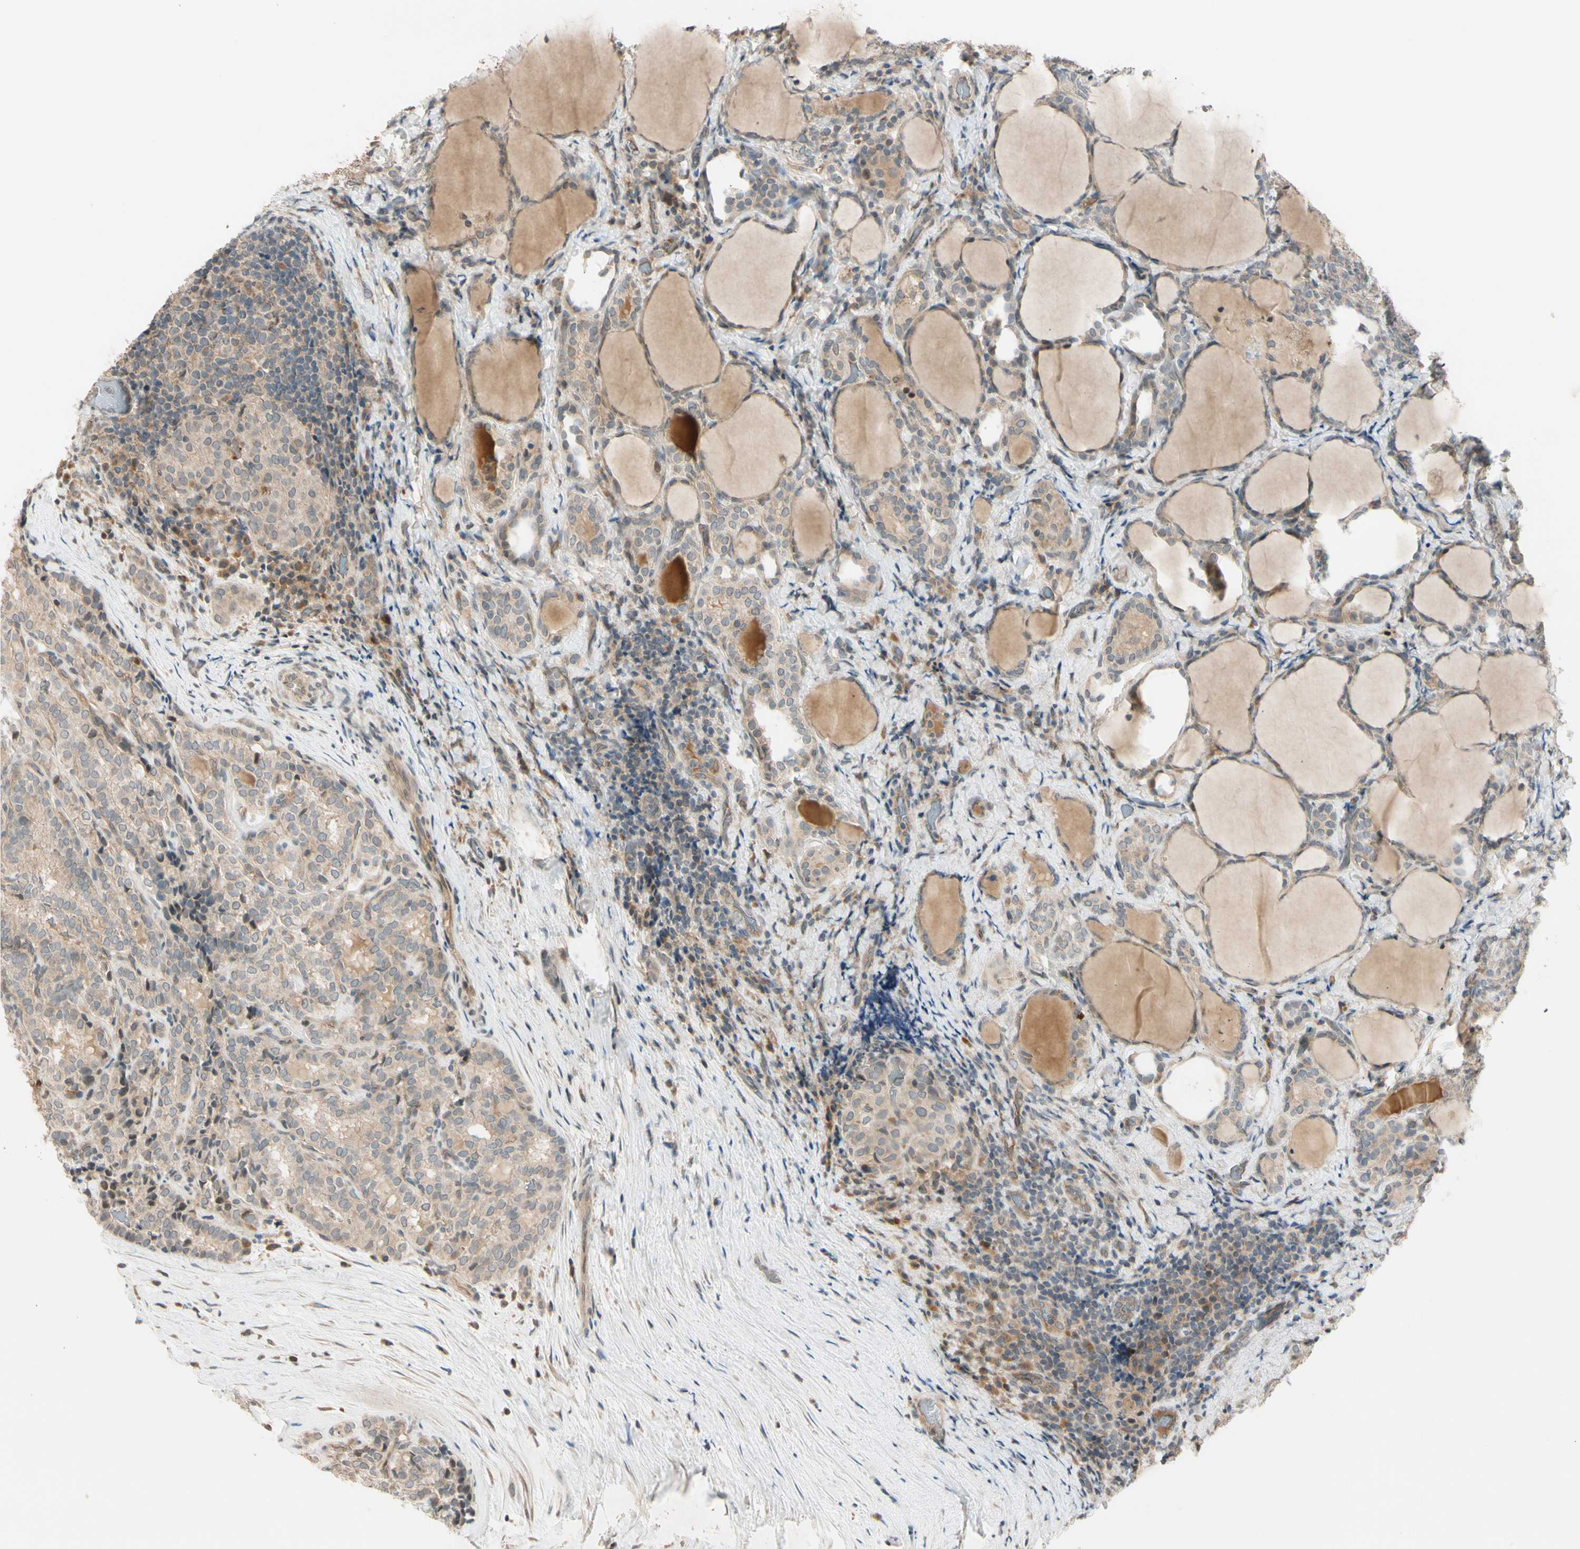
{"staining": {"intensity": "weak", "quantity": ">75%", "location": "cytoplasmic/membranous"}, "tissue": "thyroid cancer", "cell_type": "Tumor cells", "image_type": "cancer", "snomed": [{"axis": "morphology", "description": "Normal tissue, NOS"}, {"axis": "morphology", "description": "Papillary adenocarcinoma, NOS"}, {"axis": "topography", "description": "Thyroid gland"}], "caption": "Weak cytoplasmic/membranous protein staining is present in about >75% of tumor cells in thyroid cancer. The staining was performed using DAB, with brown indicating positive protein expression. Nuclei are stained blue with hematoxylin.", "gene": "FGF10", "patient": {"sex": "female", "age": 30}}